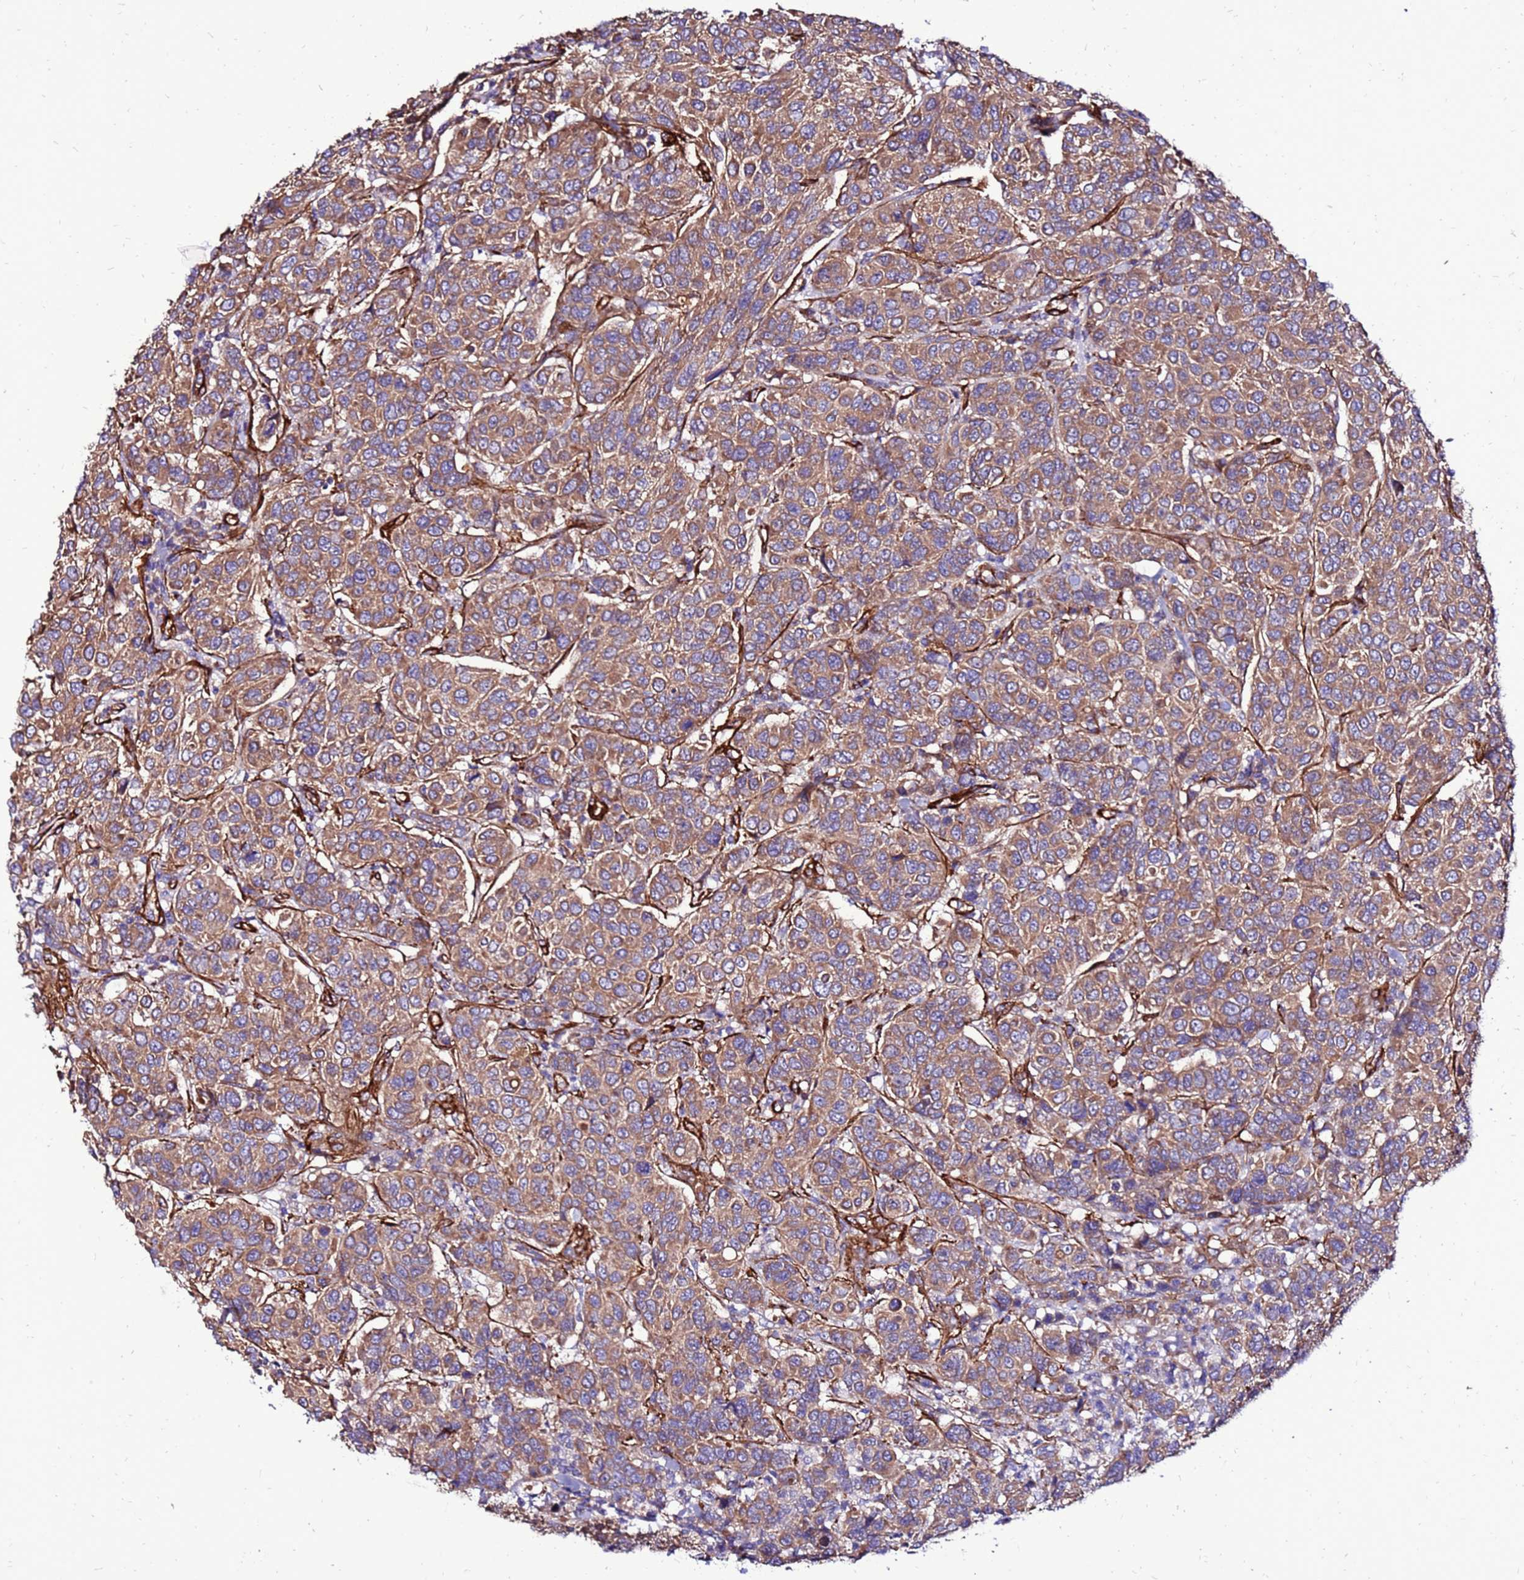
{"staining": {"intensity": "moderate", "quantity": ">75%", "location": "cytoplasmic/membranous"}, "tissue": "breast cancer", "cell_type": "Tumor cells", "image_type": "cancer", "snomed": [{"axis": "morphology", "description": "Duct carcinoma"}, {"axis": "topography", "description": "Breast"}], "caption": "About >75% of tumor cells in human breast cancer display moderate cytoplasmic/membranous protein positivity as visualized by brown immunohistochemical staining.", "gene": "EI24", "patient": {"sex": "female", "age": 55}}